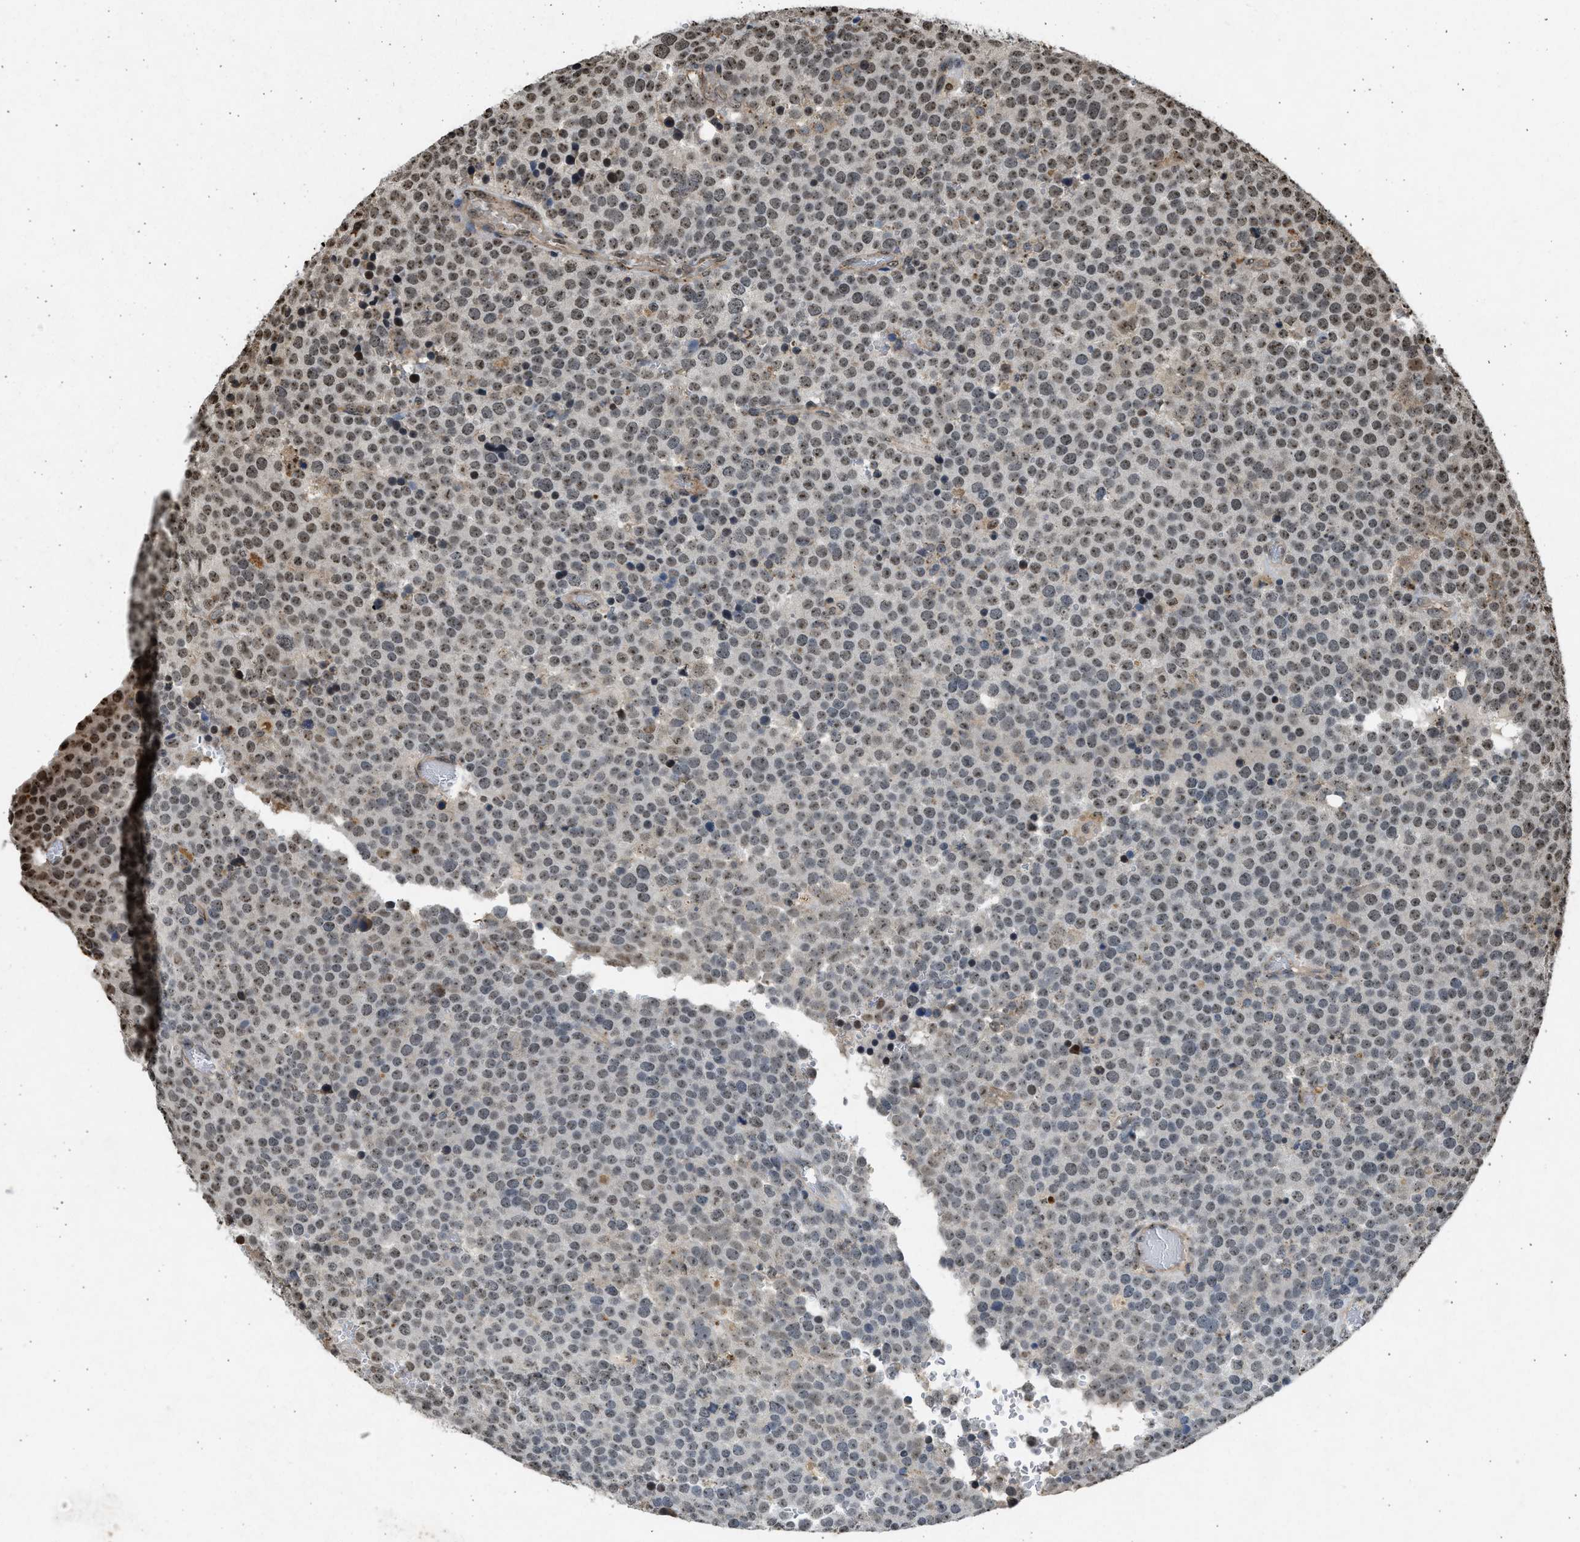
{"staining": {"intensity": "moderate", "quantity": ">75%", "location": "nuclear"}, "tissue": "testis cancer", "cell_type": "Tumor cells", "image_type": "cancer", "snomed": [{"axis": "morphology", "description": "Normal tissue, NOS"}, {"axis": "morphology", "description": "Seminoma, NOS"}, {"axis": "topography", "description": "Testis"}], "caption": "Immunohistochemistry (IHC) (DAB) staining of human testis cancer reveals moderate nuclear protein staining in about >75% of tumor cells. (DAB = brown stain, brightfield microscopy at high magnification).", "gene": "TFDP2", "patient": {"sex": "male", "age": 71}}